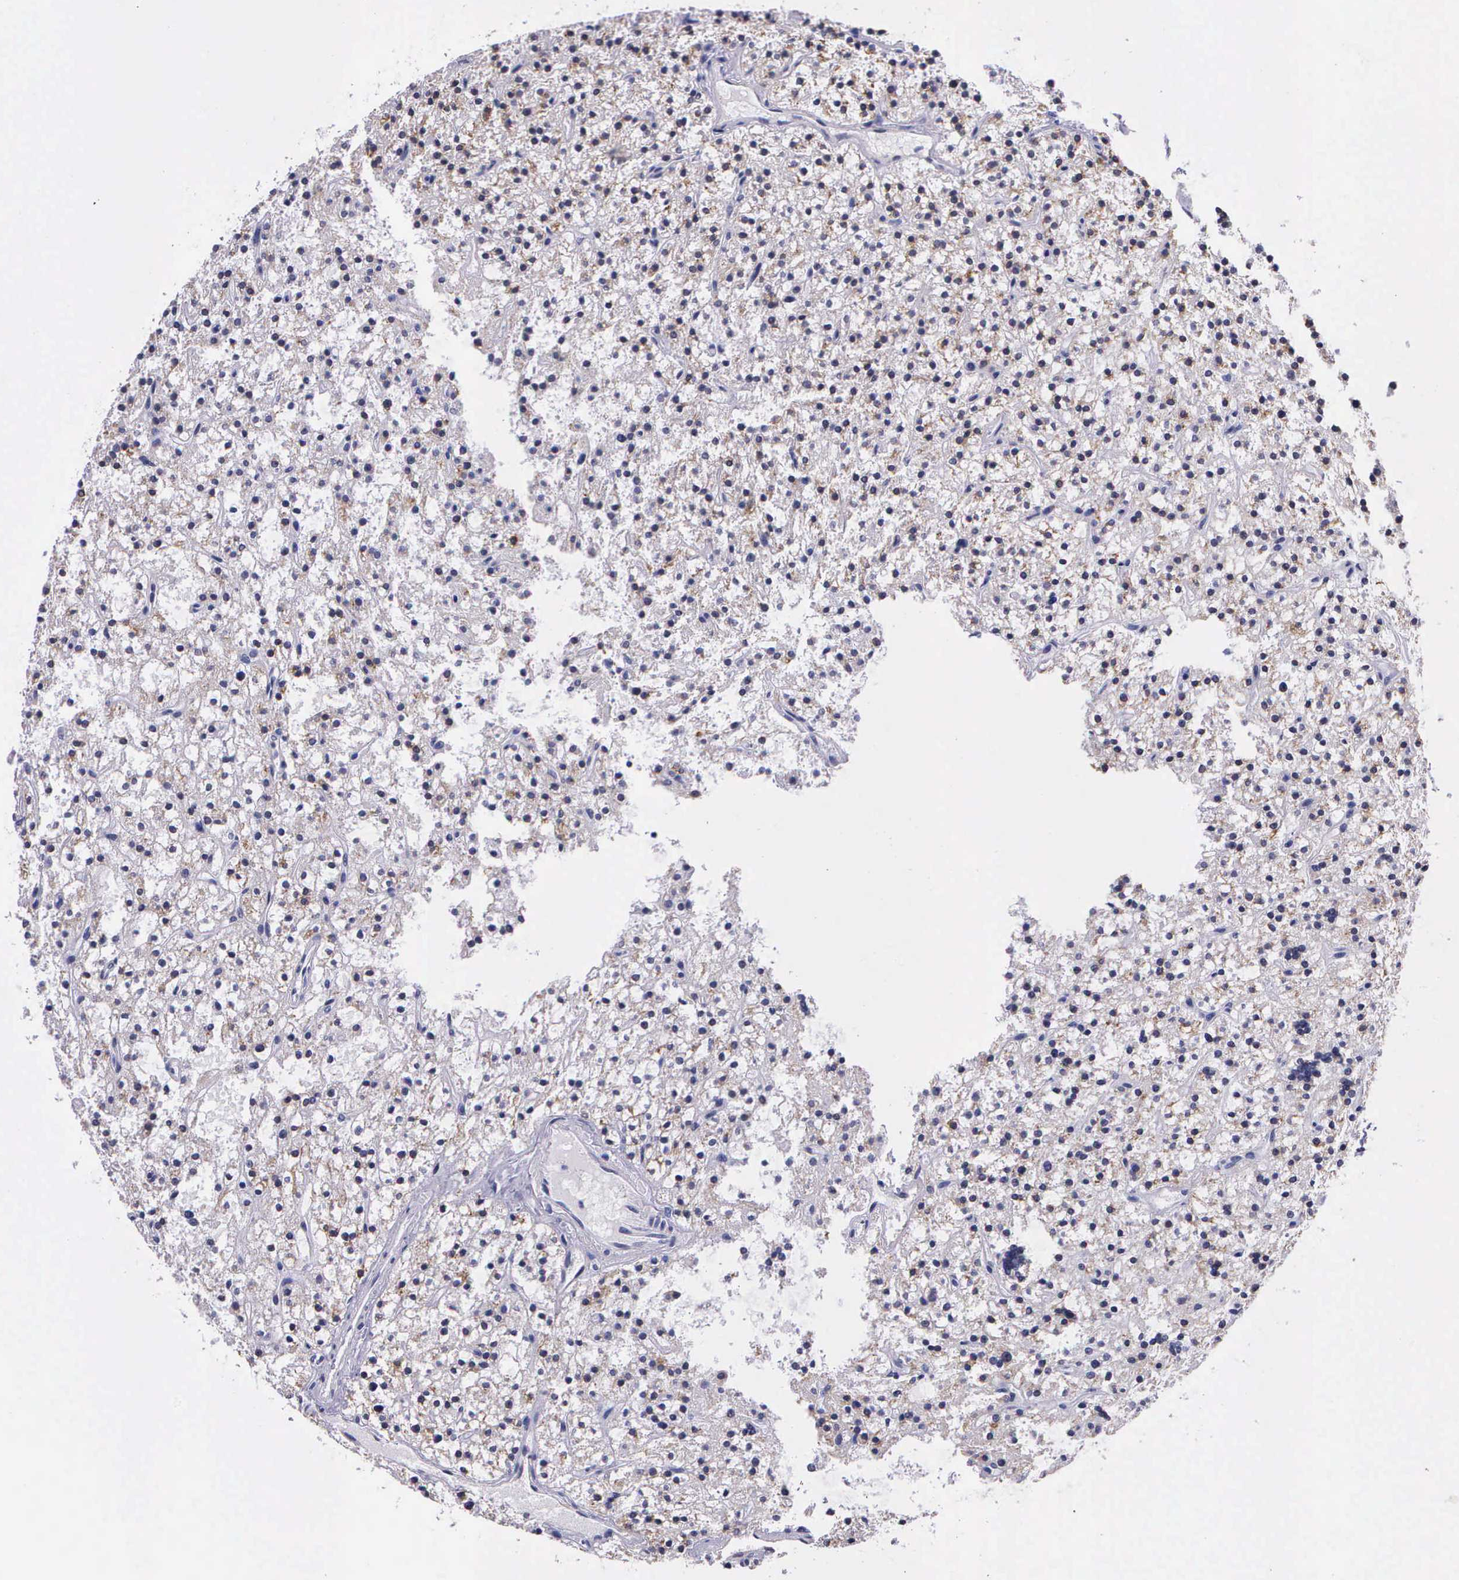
{"staining": {"intensity": "moderate", "quantity": ">75%", "location": "cytoplasmic/membranous"}, "tissue": "parathyroid gland", "cell_type": "Glandular cells", "image_type": "normal", "snomed": [{"axis": "morphology", "description": "Normal tissue, NOS"}, {"axis": "topography", "description": "Parathyroid gland"}], "caption": "Protein expression analysis of benign parathyroid gland displays moderate cytoplasmic/membranous positivity in about >75% of glandular cells.", "gene": "AHNAK2", "patient": {"sex": "female", "age": 74}}